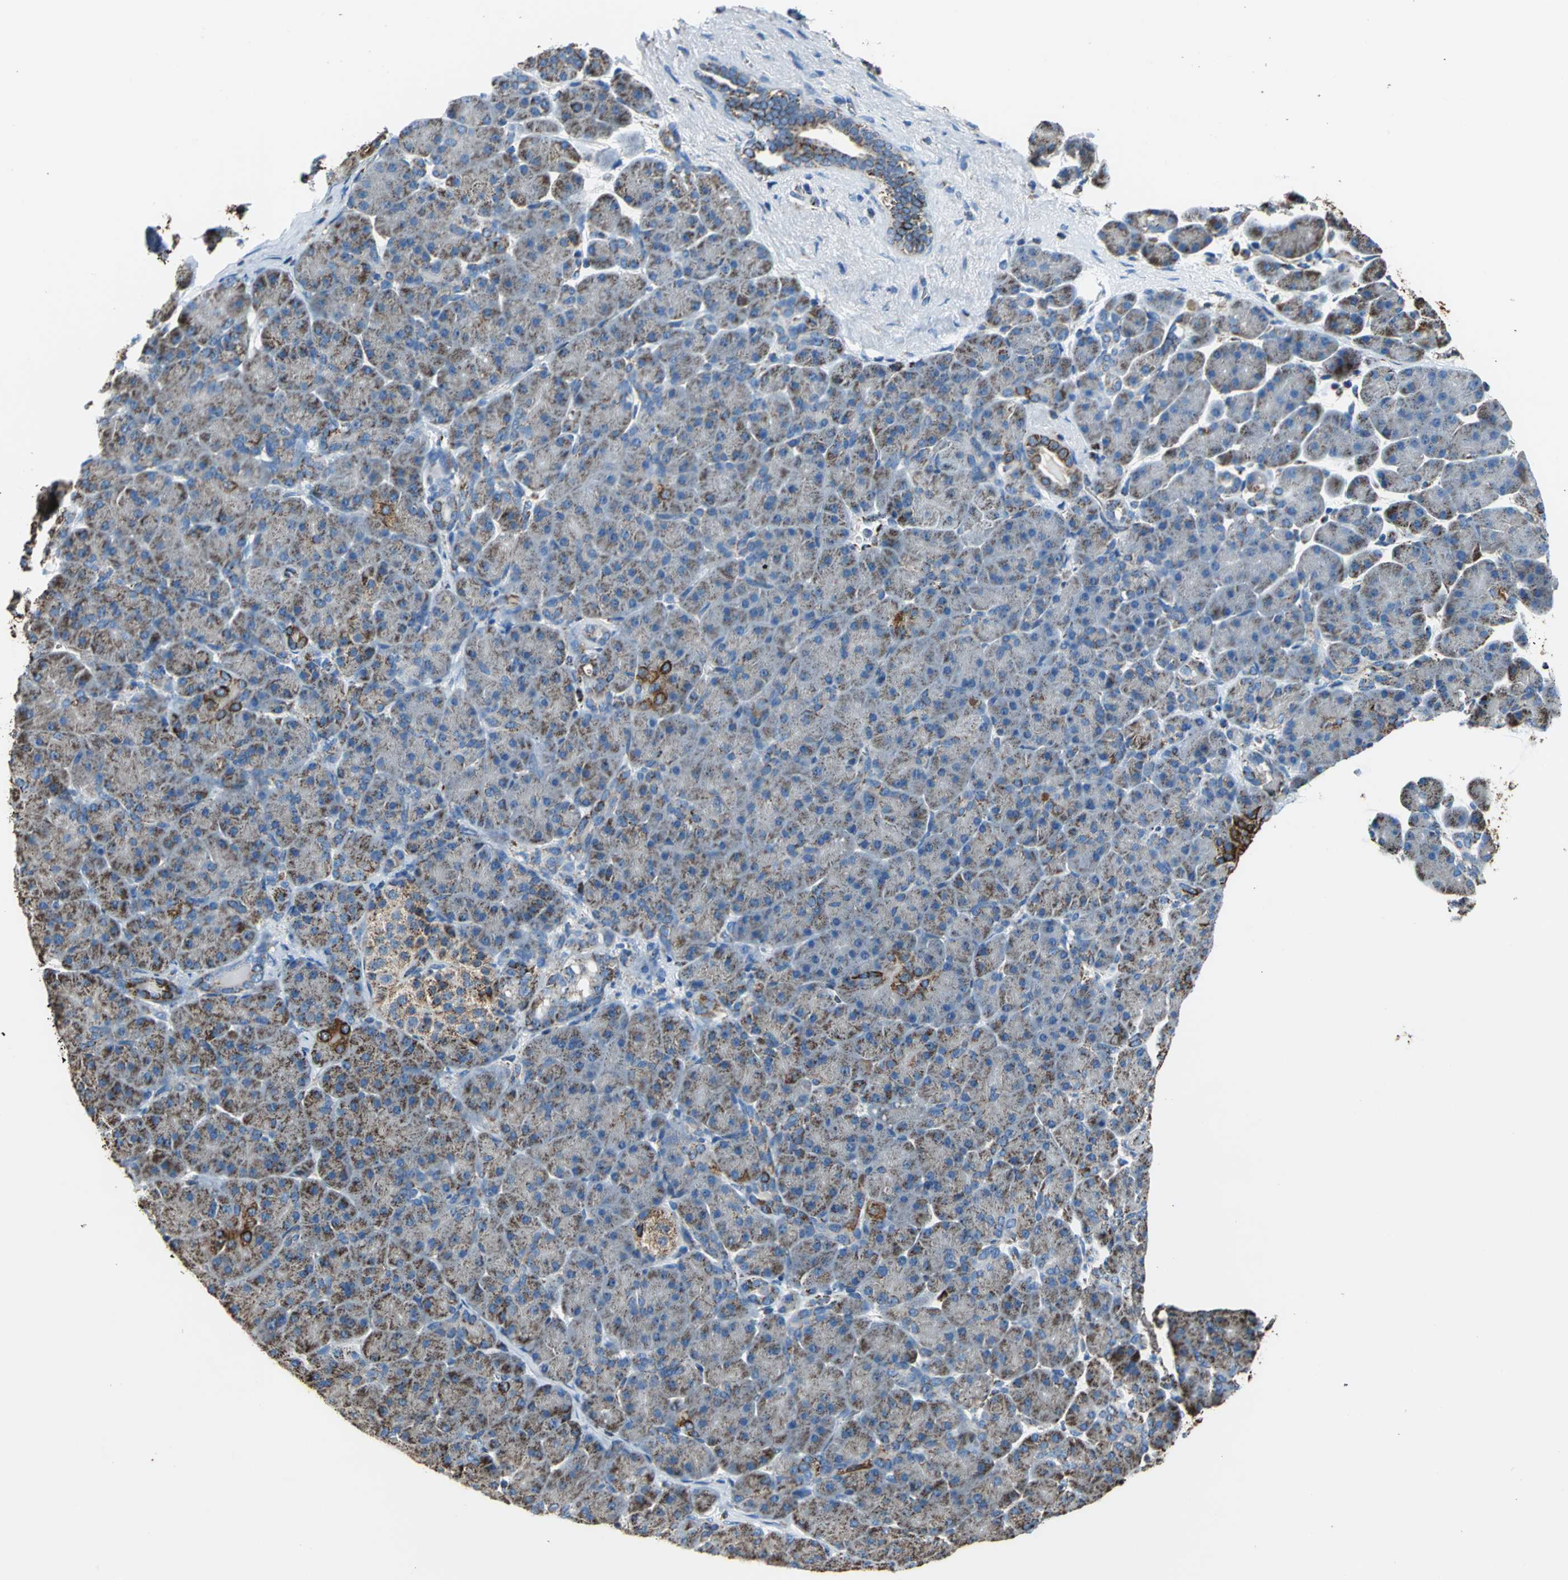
{"staining": {"intensity": "moderate", "quantity": "25%-75%", "location": "cytoplasmic/membranous"}, "tissue": "pancreas", "cell_type": "Exocrine glandular cells", "image_type": "normal", "snomed": [{"axis": "morphology", "description": "Normal tissue, NOS"}, {"axis": "topography", "description": "Pancreas"}], "caption": "Protein expression by immunohistochemistry (IHC) displays moderate cytoplasmic/membranous expression in approximately 25%-75% of exocrine glandular cells in normal pancreas.", "gene": "ECH1", "patient": {"sex": "male", "age": 66}}